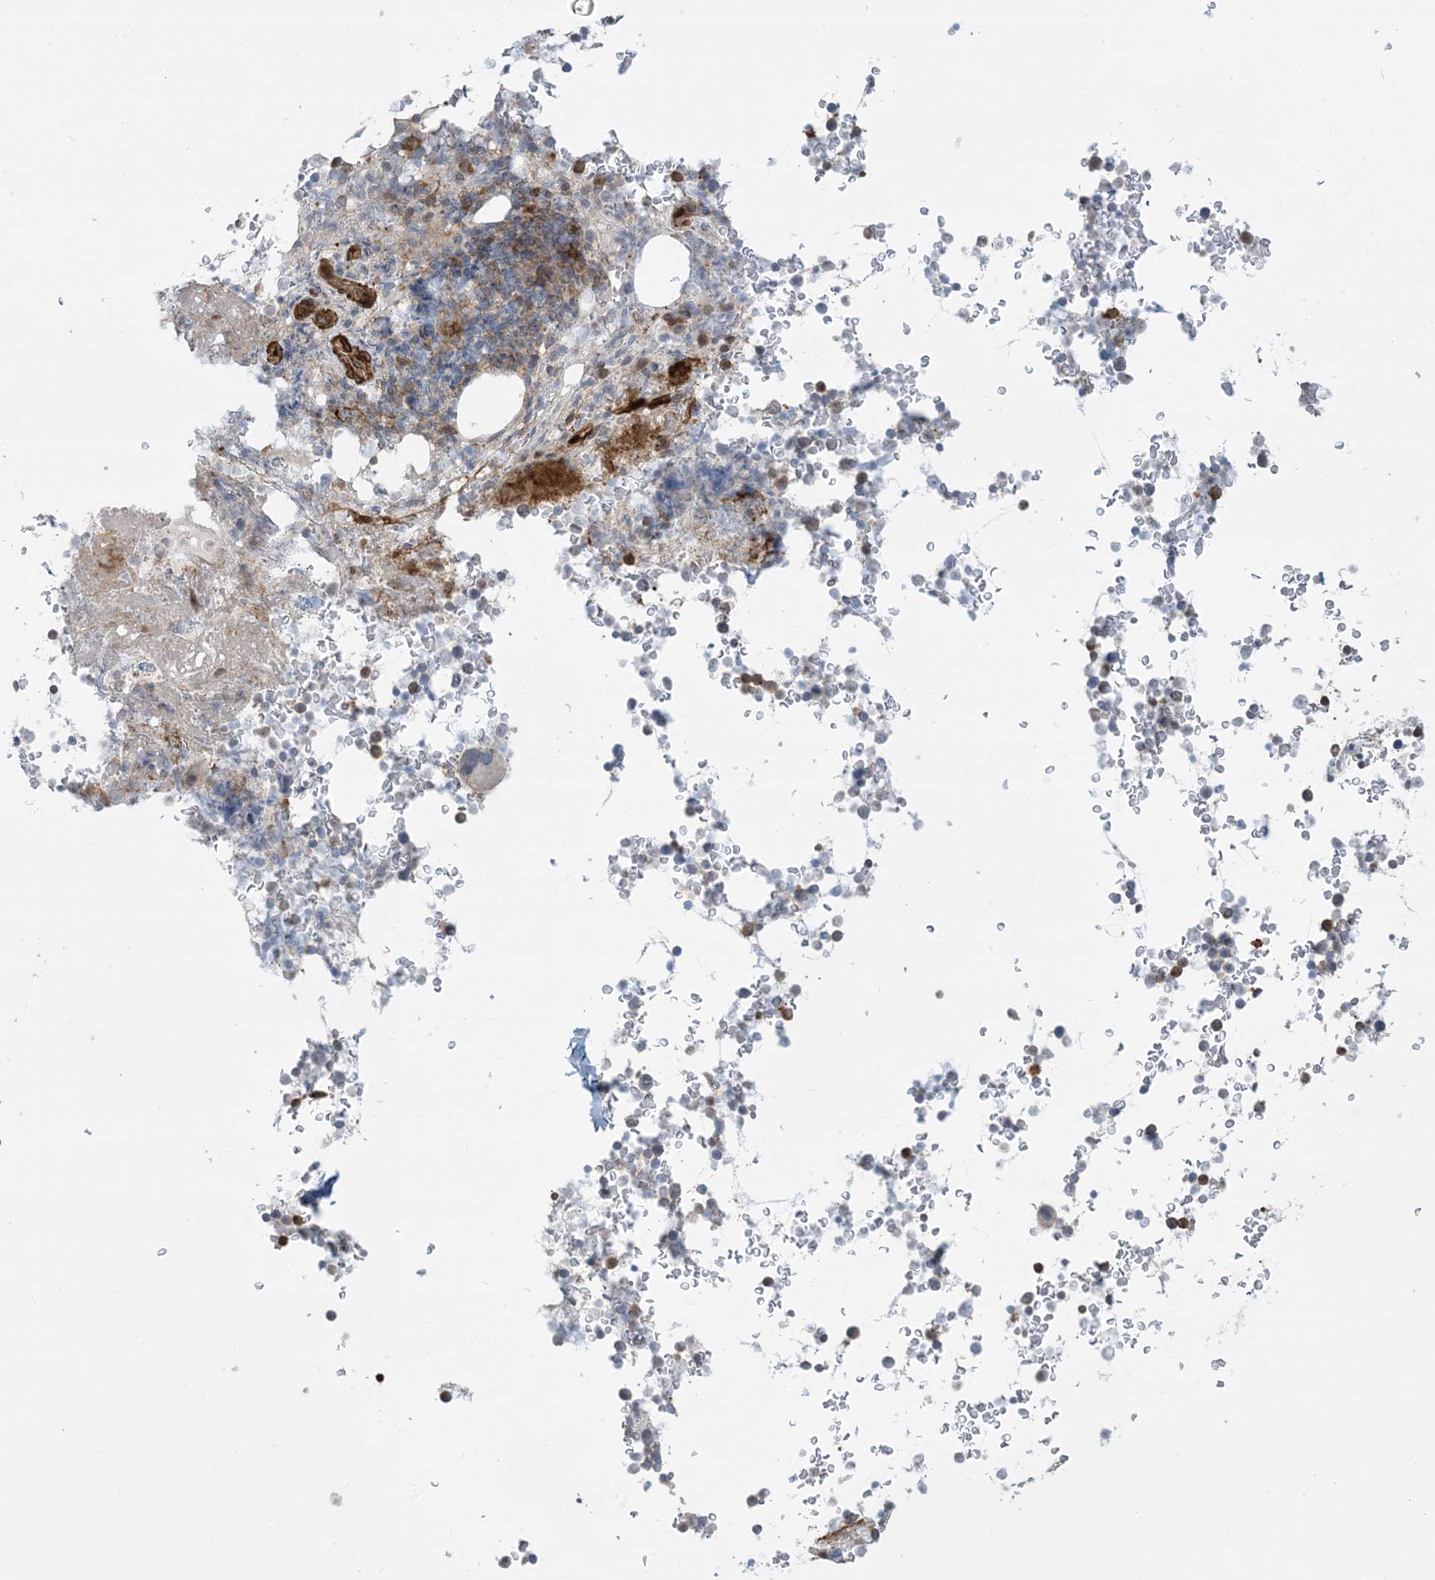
{"staining": {"intensity": "strong", "quantity": "<25%", "location": "cytoplasmic/membranous"}, "tissue": "bone marrow", "cell_type": "Hematopoietic cells", "image_type": "normal", "snomed": [{"axis": "morphology", "description": "Normal tissue, NOS"}, {"axis": "topography", "description": "Bone marrow"}], "caption": "Immunohistochemistry (IHC) image of benign bone marrow stained for a protein (brown), which reveals medium levels of strong cytoplasmic/membranous staining in about <25% of hematopoietic cells.", "gene": "PPM1F", "patient": {"sex": "male", "age": 58}}